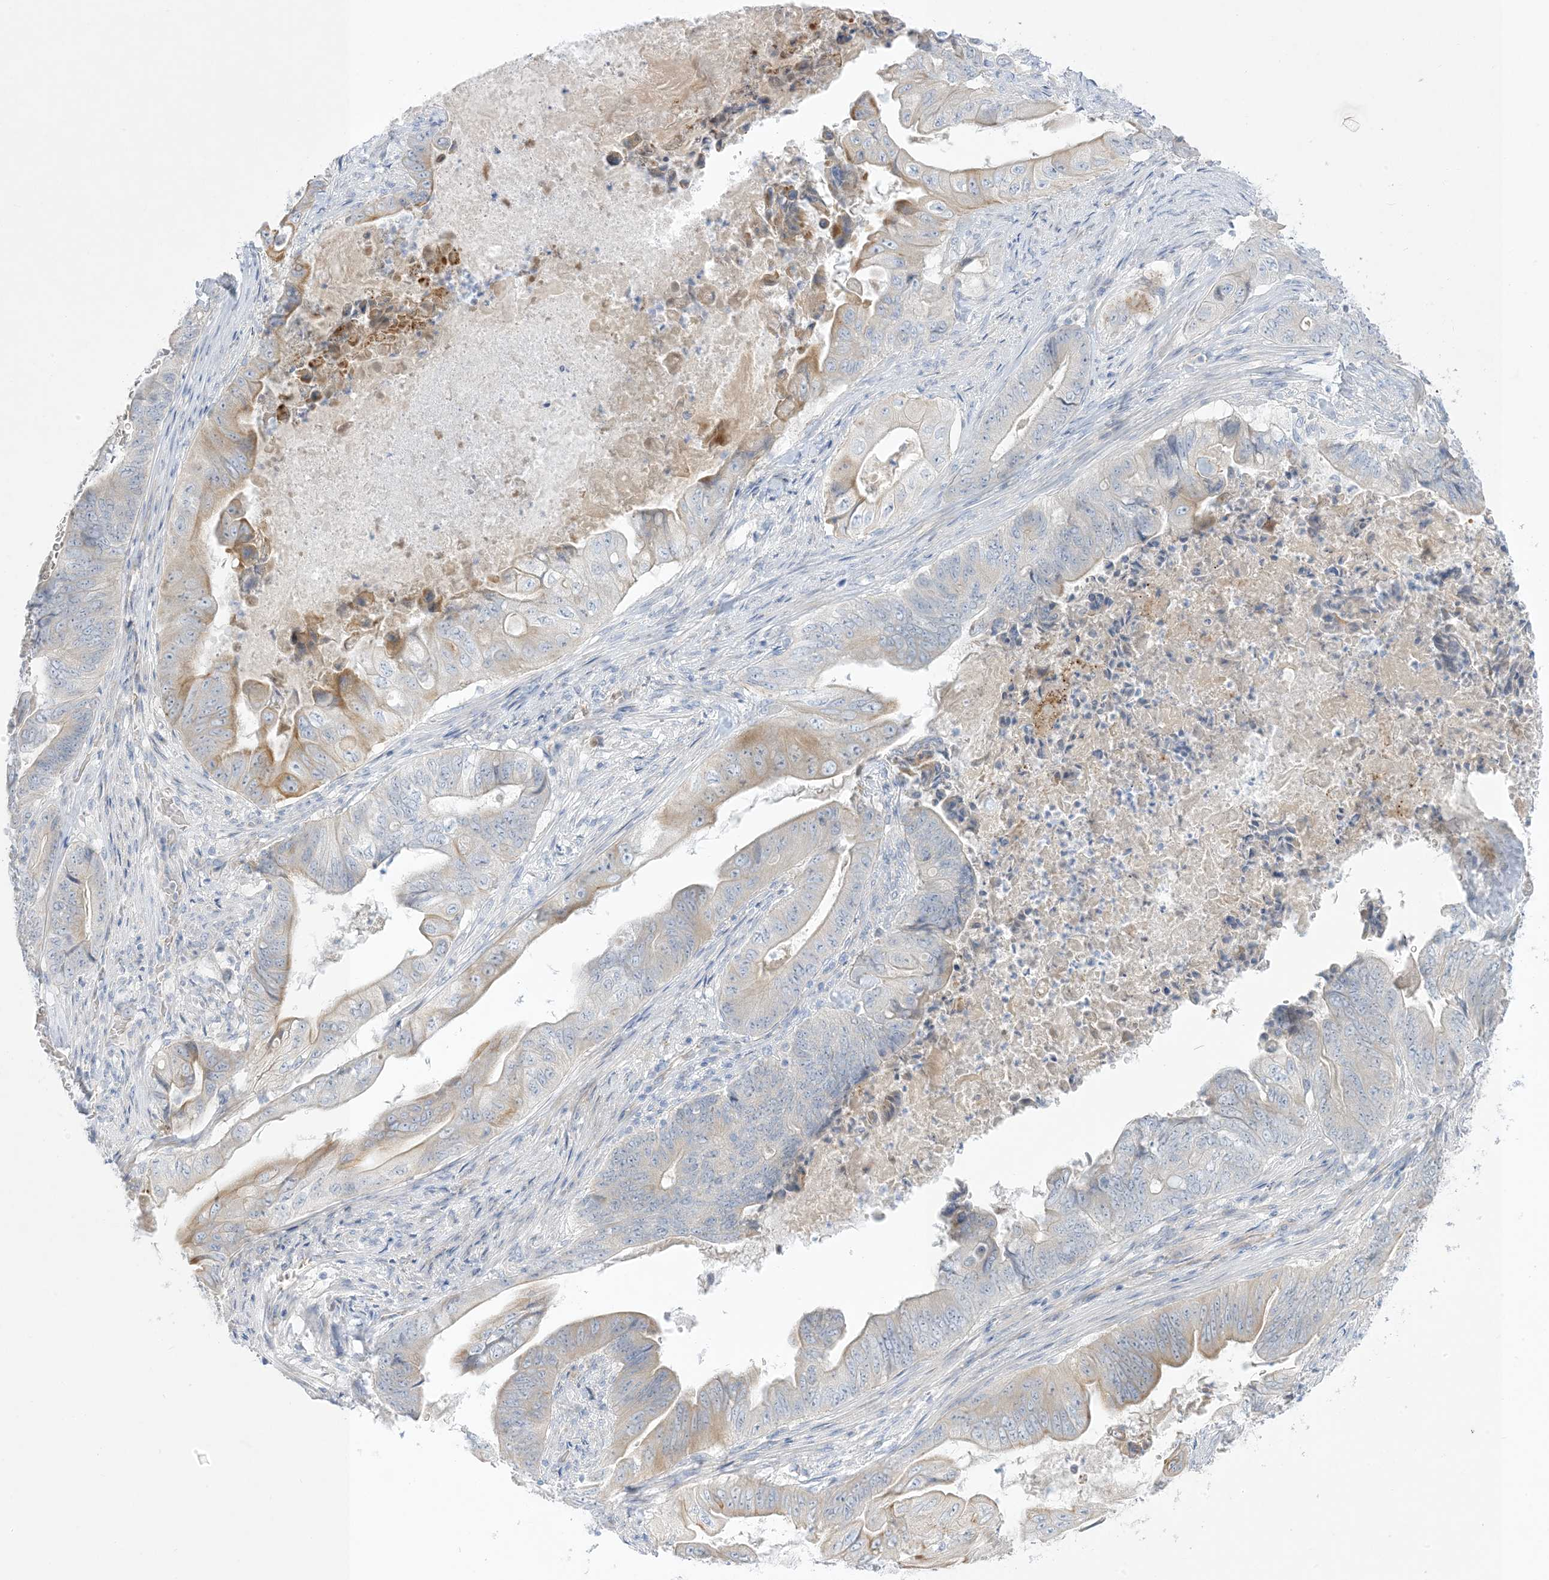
{"staining": {"intensity": "weak", "quantity": "25%-75%", "location": "cytoplasmic/membranous"}, "tissue": "stomach cancer", "cell_type": "Tumor cells", "image_type": "cancer", "snomed": [{"axis": "morphology", "description": "Adenocarcinoma, NOS"}, {"axis": "topography", "description": "Stomach"}], "caption": "Stomach cancer tissue shows weak cytoplasmic/membranous expression in about 25%-75% of tumor cells", "gene": "XIRP2", "patient": {"sex": "female", "age": 73}}